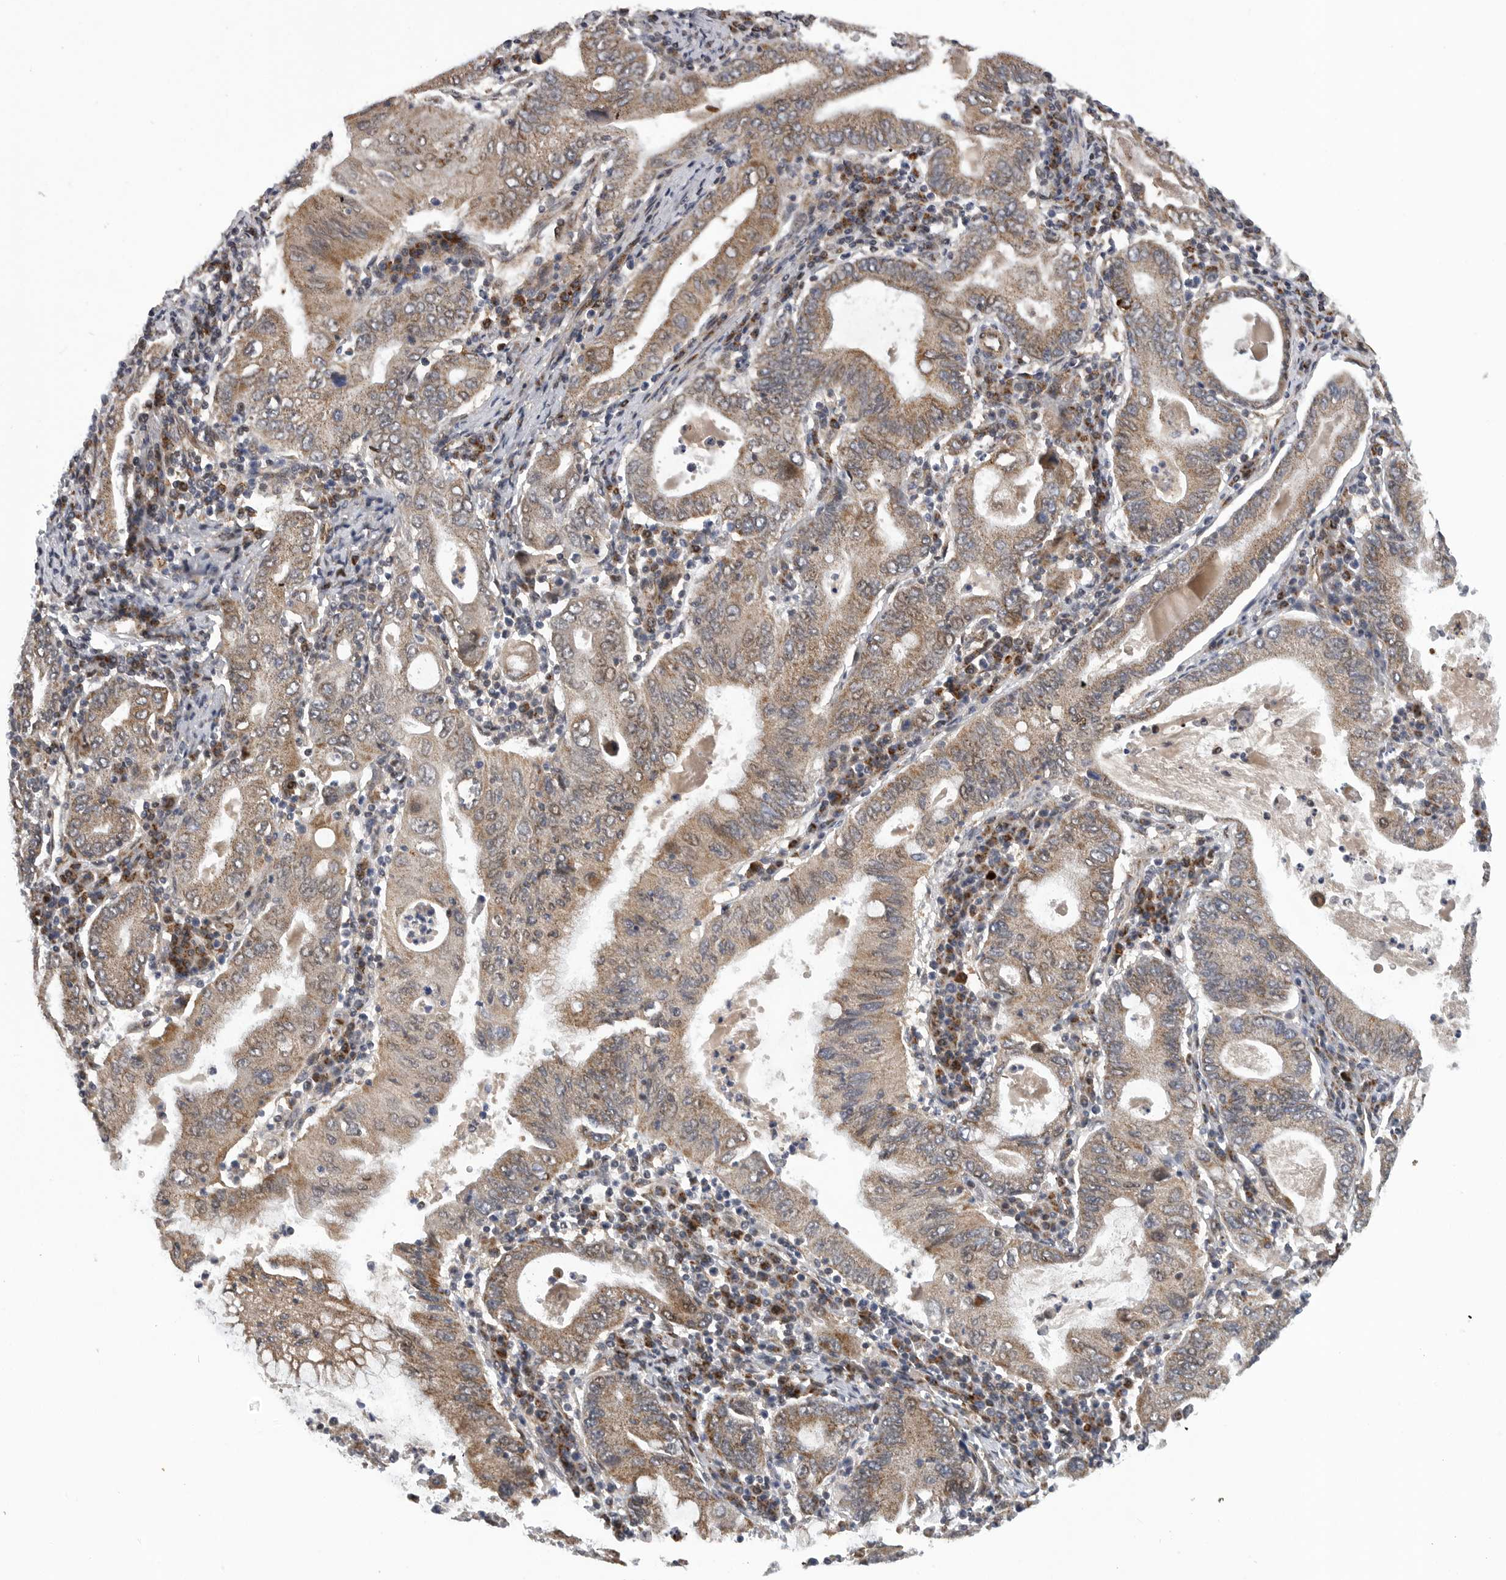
{"staining": {"intensity": "weak", "quantity": ">75%", "location": "cytoplasmic/membranous"}, "tissue": "stomach cancer", "cell_type": "Tumor cells", "image_type": "cancer", "snomed": [{"axis": "morphology", "description": "Normal tissue, NOS"}, {"axis": "morphology", "description": "Adenocarcinoma, NOS"}, {"axis": "topography", "description": "Esophagus"}, {"axis": "topography", "description": "Stomach, upper"}, {"axis": "topography", "description": "Peripheral nerve tissue"}], "caption": "The immunohistochemical stain labels weak cytoplasmic/membranous expression in tumor cells of stomach adenocarcinoma tissue.", "gene": "TMPRSS11F", "patient": {"sex": "male", "age": 62}}